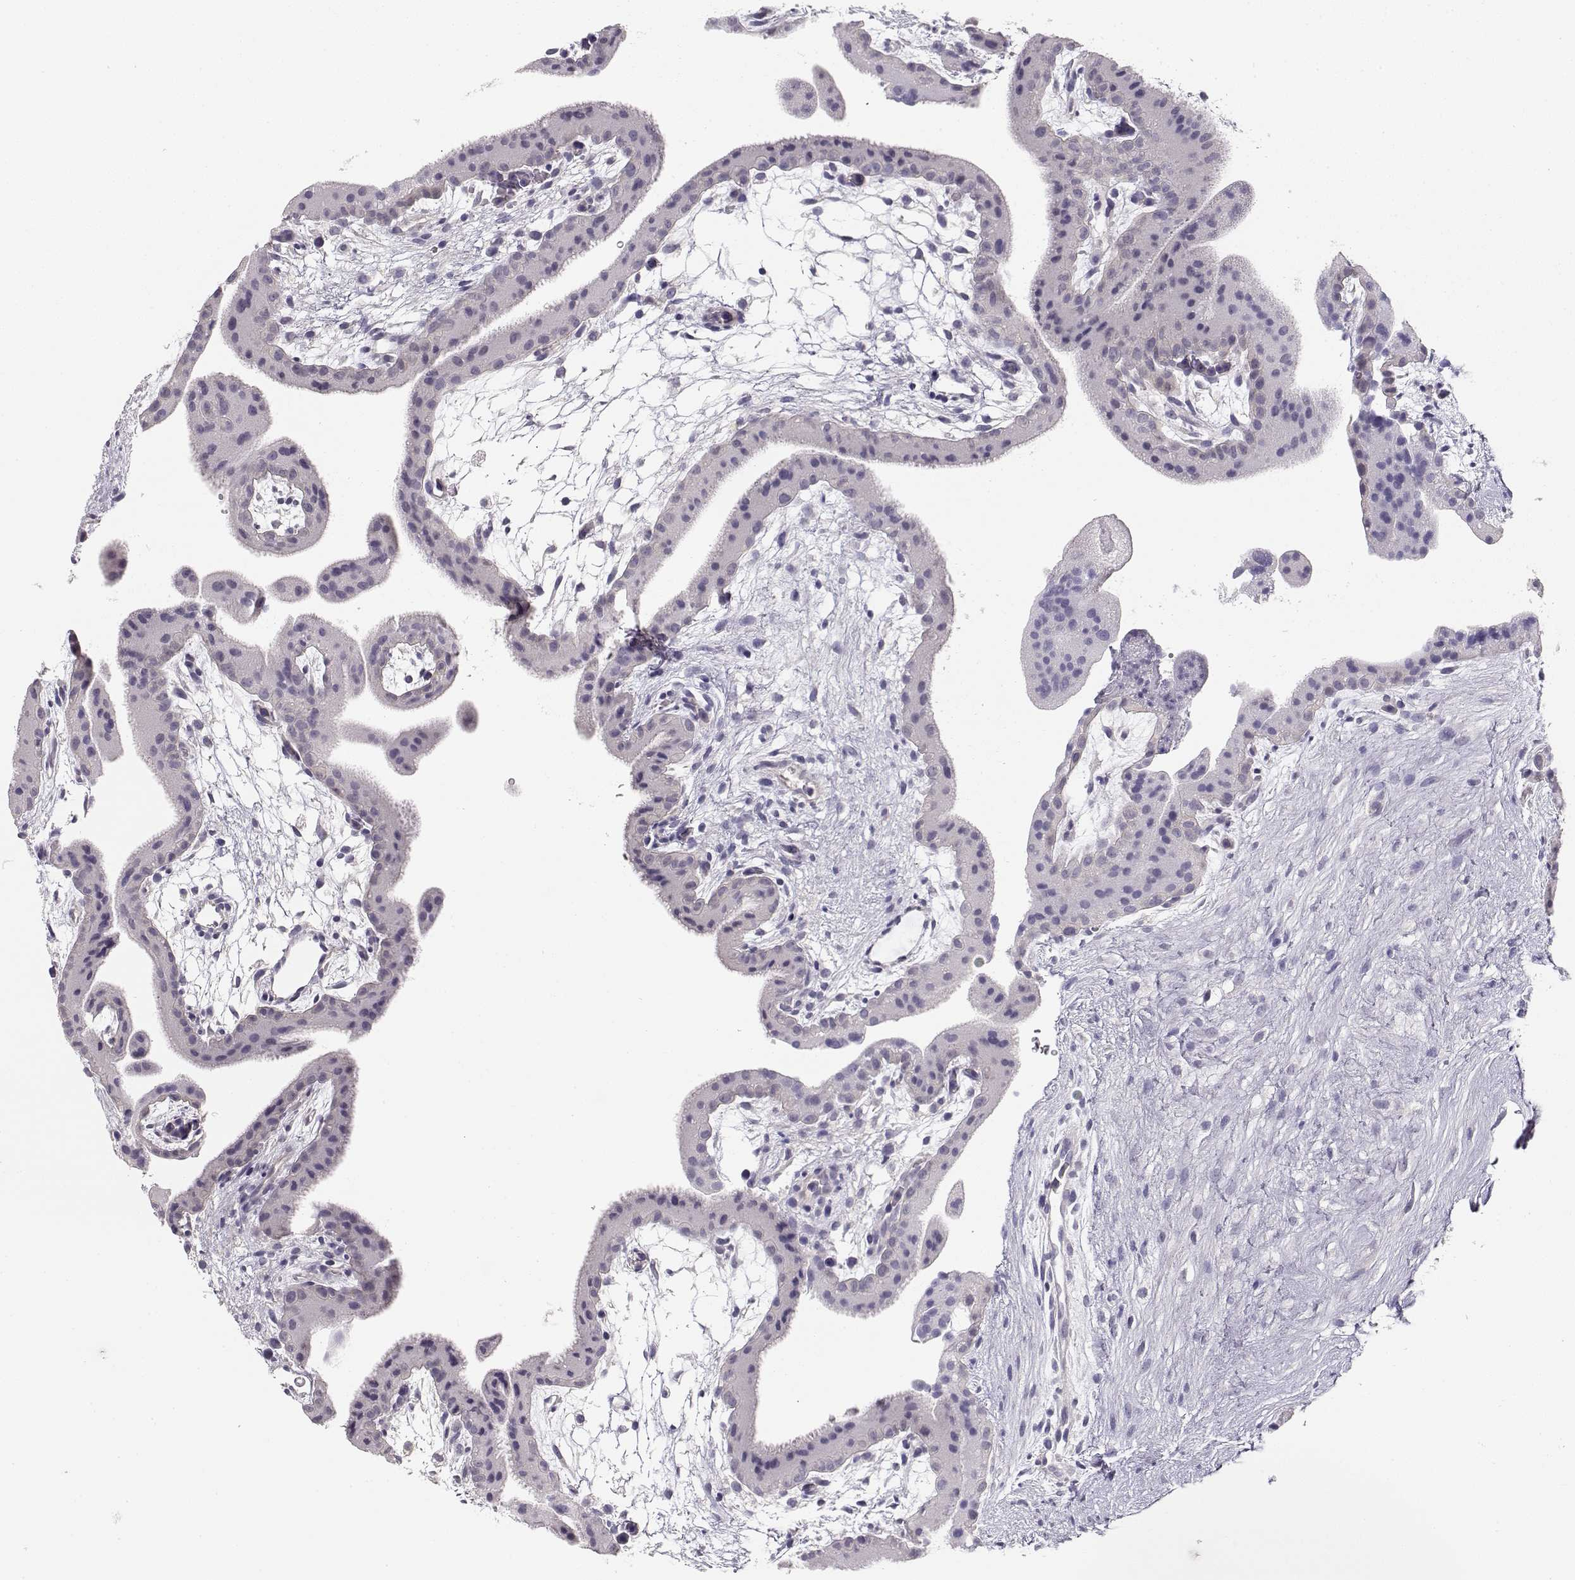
{"staining": {"intensity": "negative", "quantity": "none", "location": "none"}, "tissue": "placenta", "cell_type": "Decidual cells", "image_type": "normal", "snomed": [{"axis": "morphology", "description": "Normal tissue, NOS"}, {"axis": "topography", "description": "Placenta"}], "caption": "DAB immunohistochemical staining of normal placenta exhibits no significant staining in decidual cells. The staining was performed using DAB to visualize the protein expression in brown, while the nuclei were stained in blue with hematoxylin (Magnification: 20x).", "gene": "NUTM1", "patient": {"sex": "female", "age": 19}}